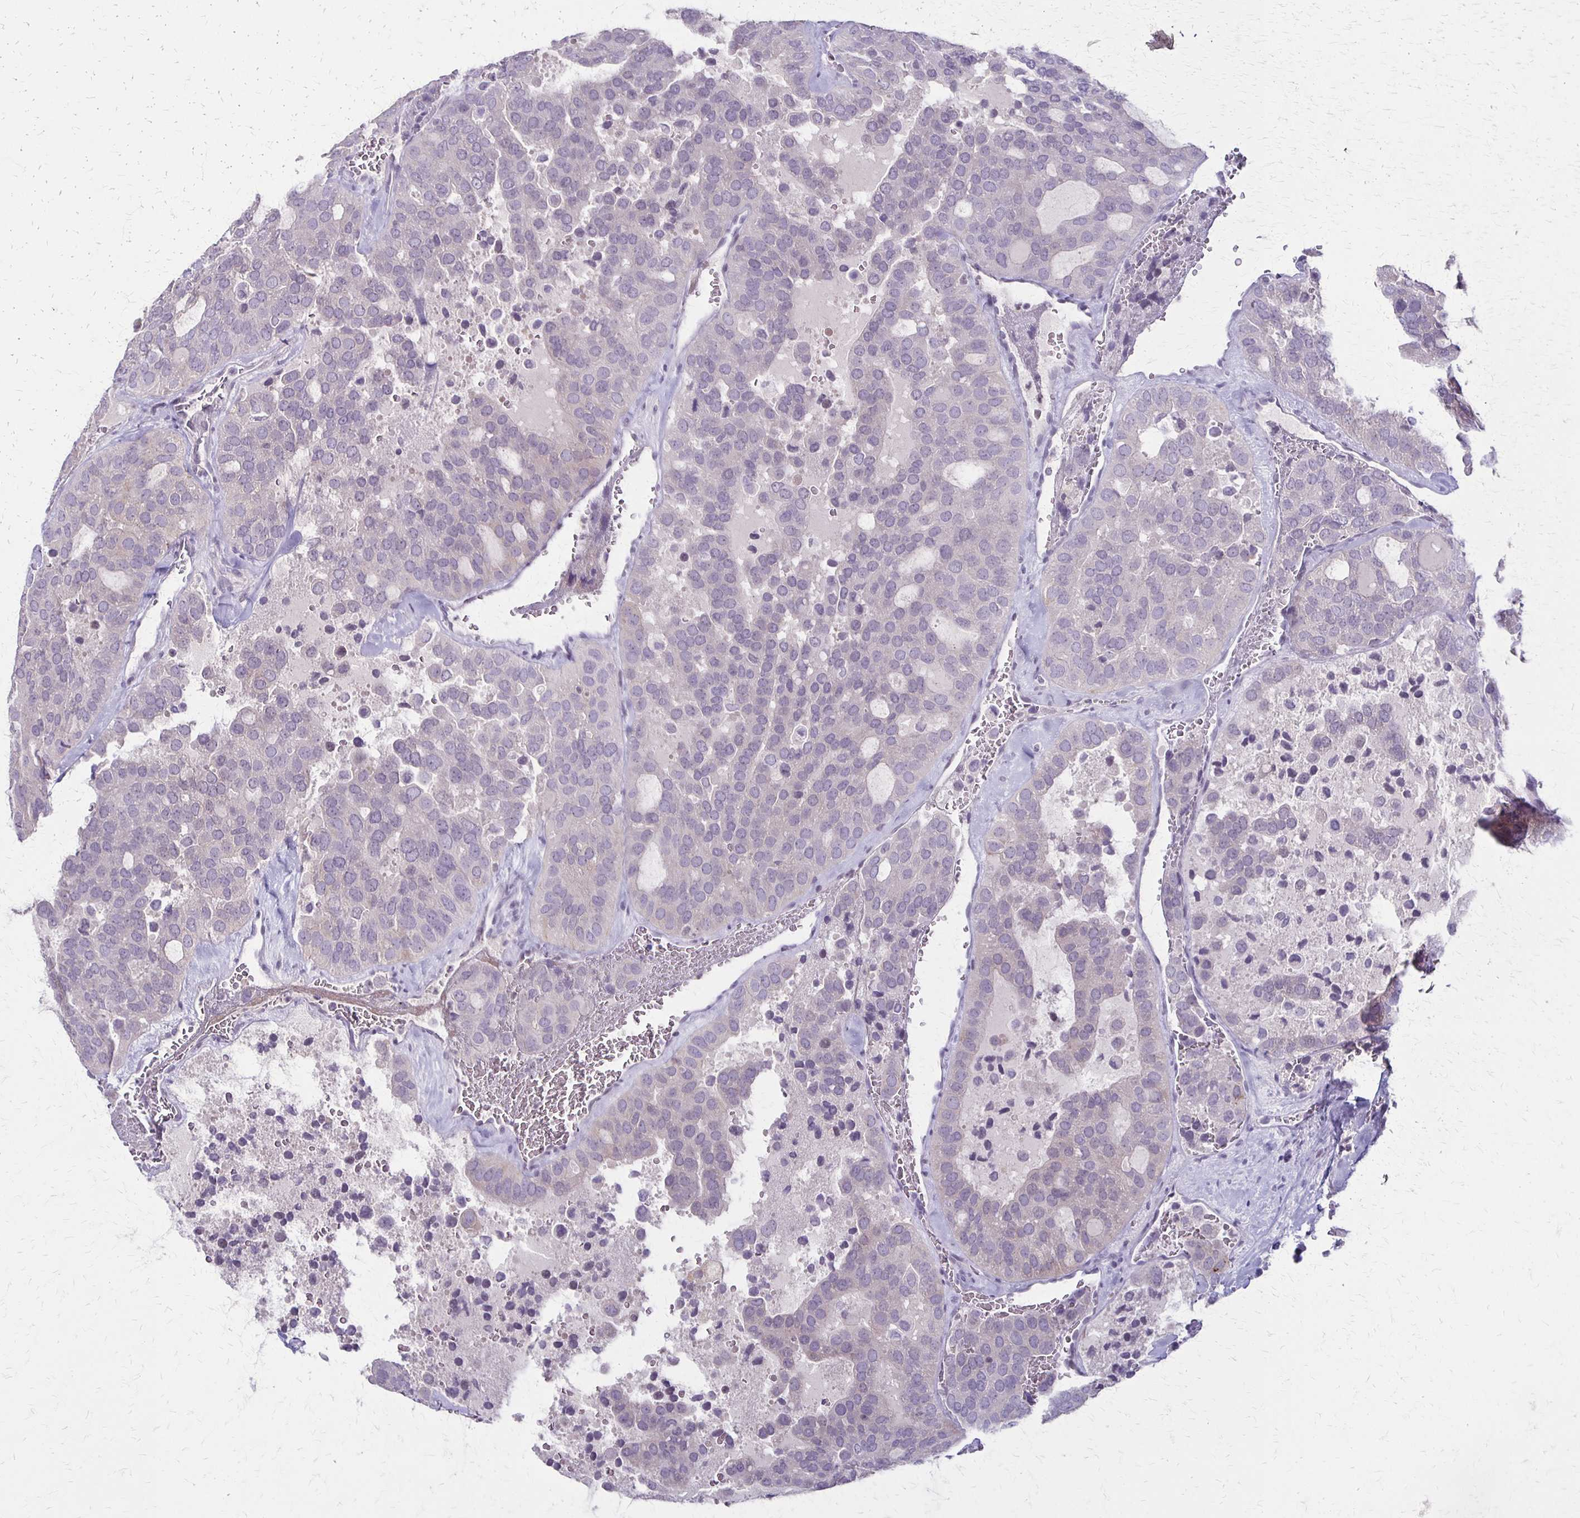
{"staining": {"intensity": "negative", "quantity": "none", "location": "none"}, "tissue": "thyroid cancer", "cell_type": "Tumor cells", "image_type": "cancer", "snomed": [{"axis": "morphology", "description": "Follicular adenoma carcinoma, NOS"}, {"axis": "topography", "description": "Thyroid gland"}], "caption": "High power microscopy image of an IHC histopathology image of thyroid cancer (follicular adenoma carcinoma), revealing no significant expression in tumor cells. (DAB immunohistochemistry (IHC), high magnification).", "gene": "SLC35E2B", "patient": {"sex": "male", "age": 75}}